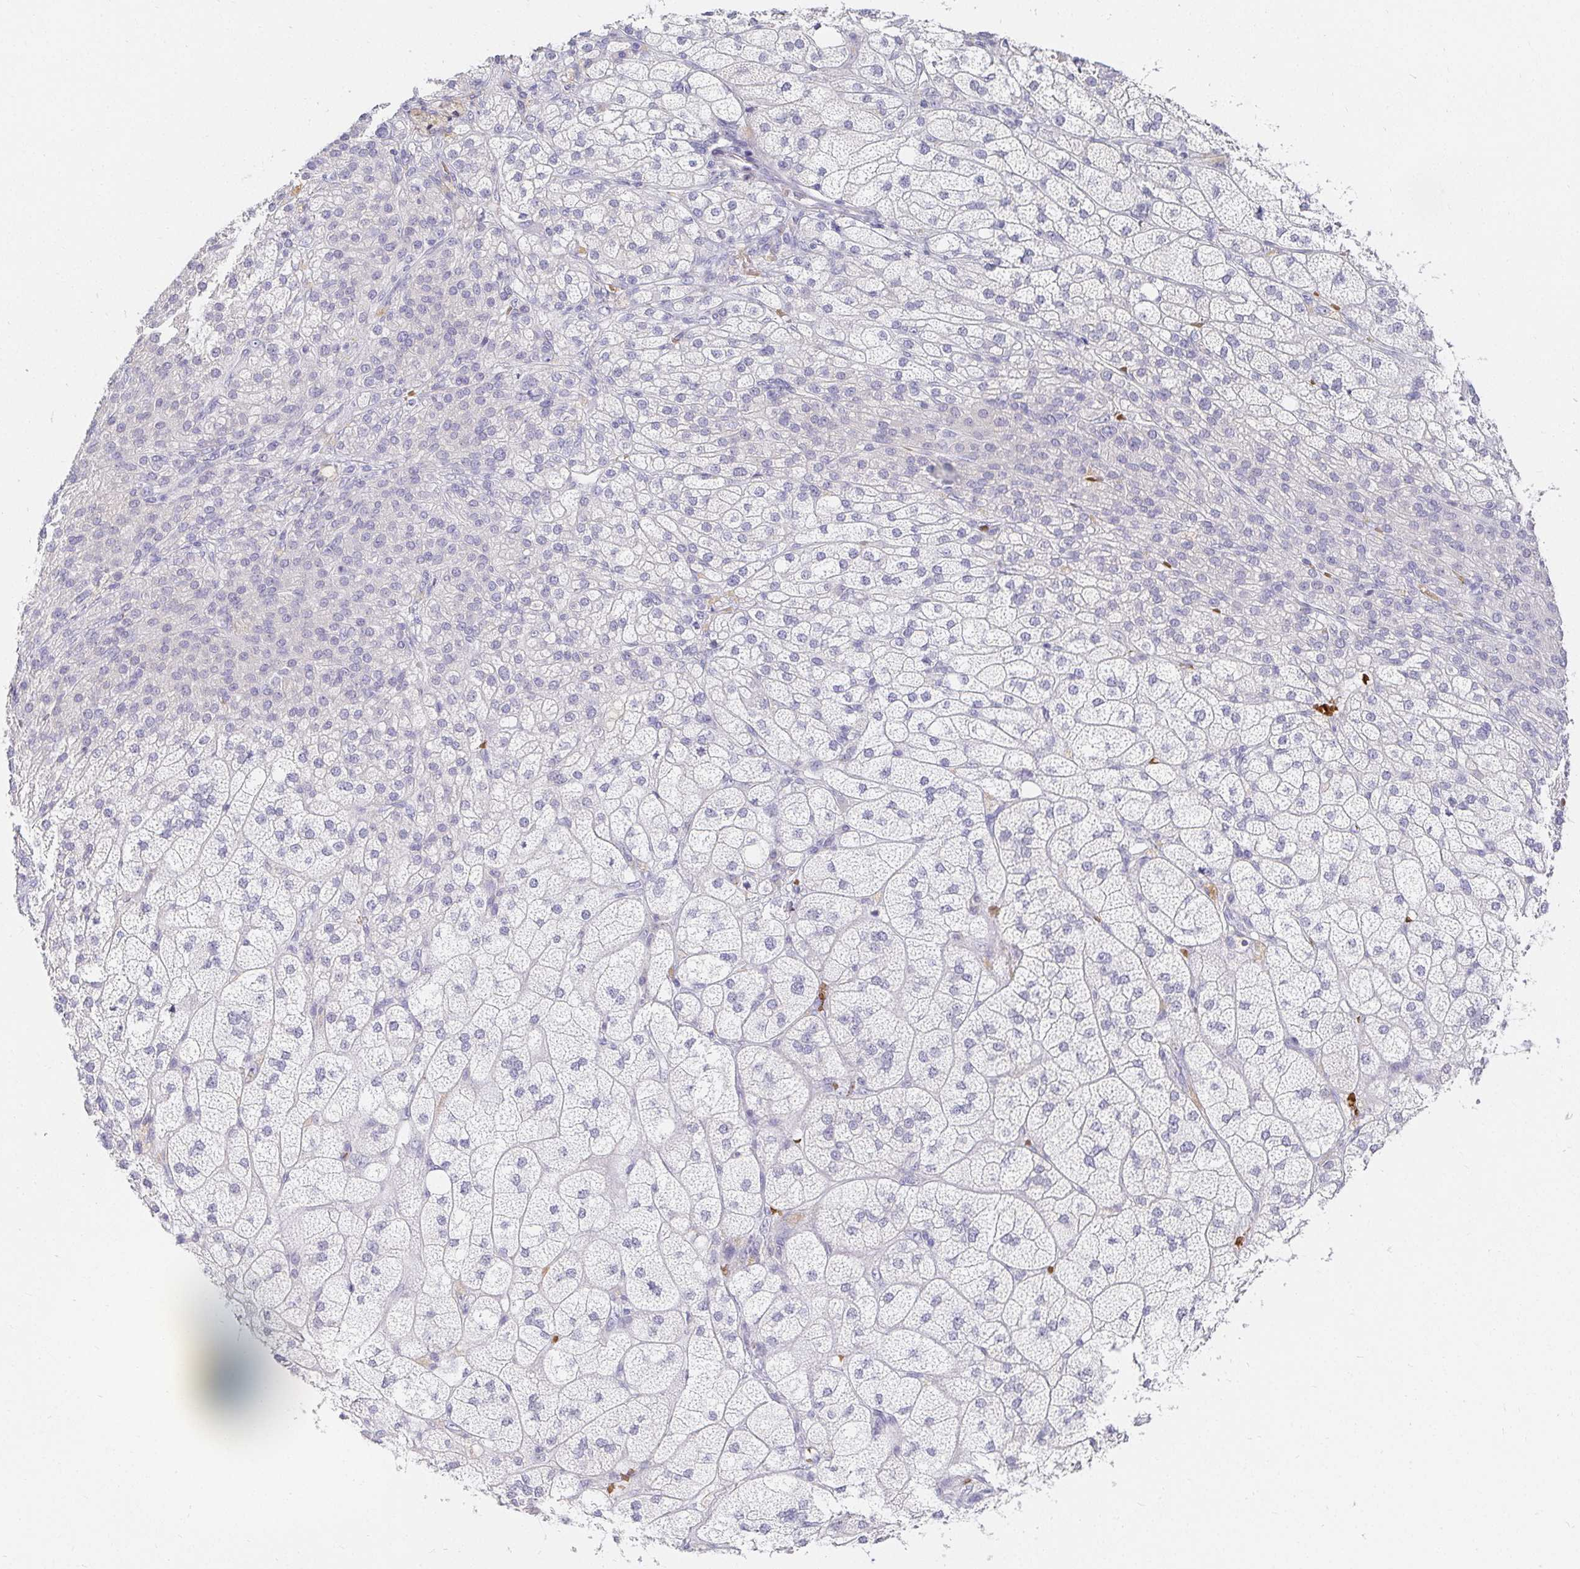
{"staining": {"intensity": "weak", "quantity": "<25%", "location": "cytoplasmic/membranous"}, "tissue": "adrenal gland", "cell_type": "Glandular cells", "image_type": "normal", "snomed": [{"axis": "morphology", "description": "Normal tissue, NOS"}, {"axis": "topography", "description": "Adrenal gland"}], "caption": "IHC of normal human adrenal gland displays no positivity in glandular cells.", "gene": "FGF21", "patient": {"sex": "female", "age": 60}}